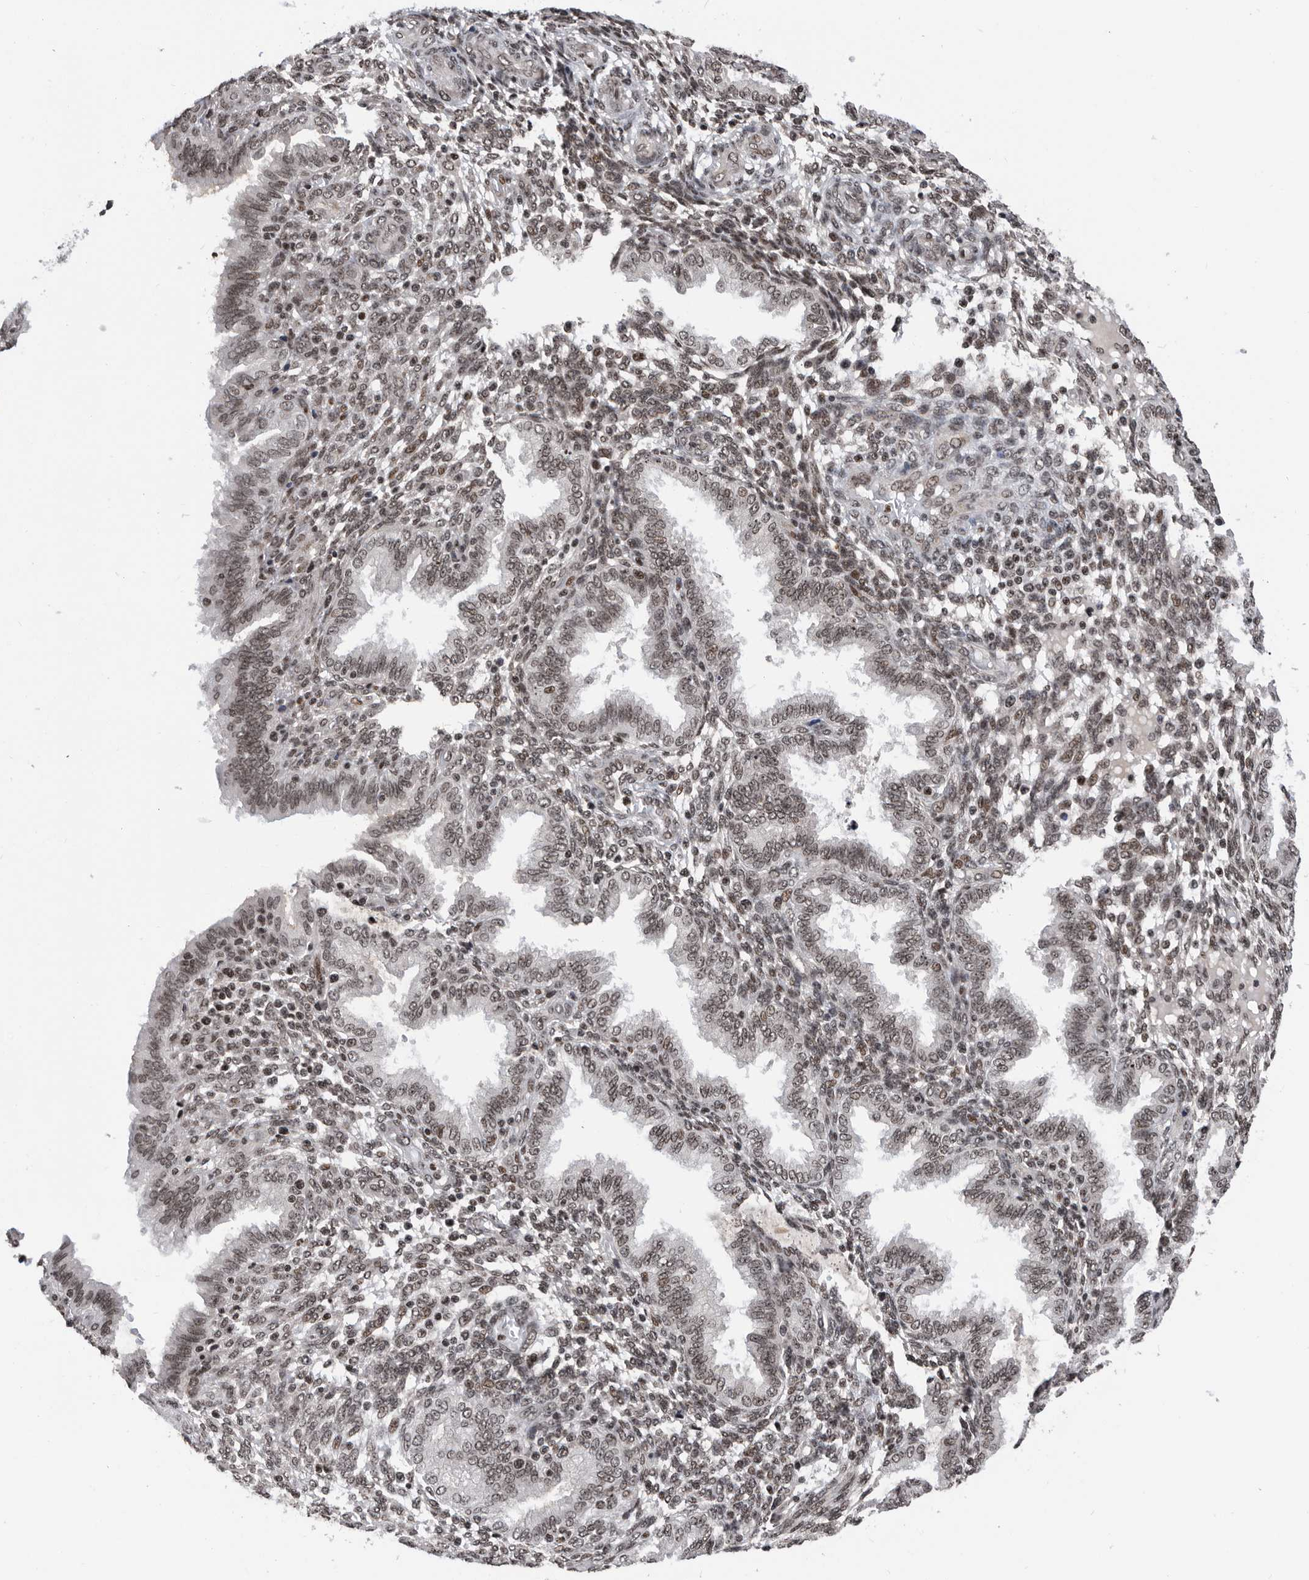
{"staining": {"intensity": "weak", "quantity": "25%-75%", "location": "nuclear"}, "tissue": "endometrium", "cell_type": "Cells in endometrial stroma", "image_type": "normal", "snomed": [{"axis": "morphology", "description": "Normal tissue, NOS"}, {"axis": "topography", "description": "Endometrium"}], "caption": "Human endometrium stained with a brown dye exhibits weak nuclear positive staining in about 25%-75% of cells in endometrial stroma.", "gene": "SNRNP48", "patient": {"sex": "female", "age": 33}}